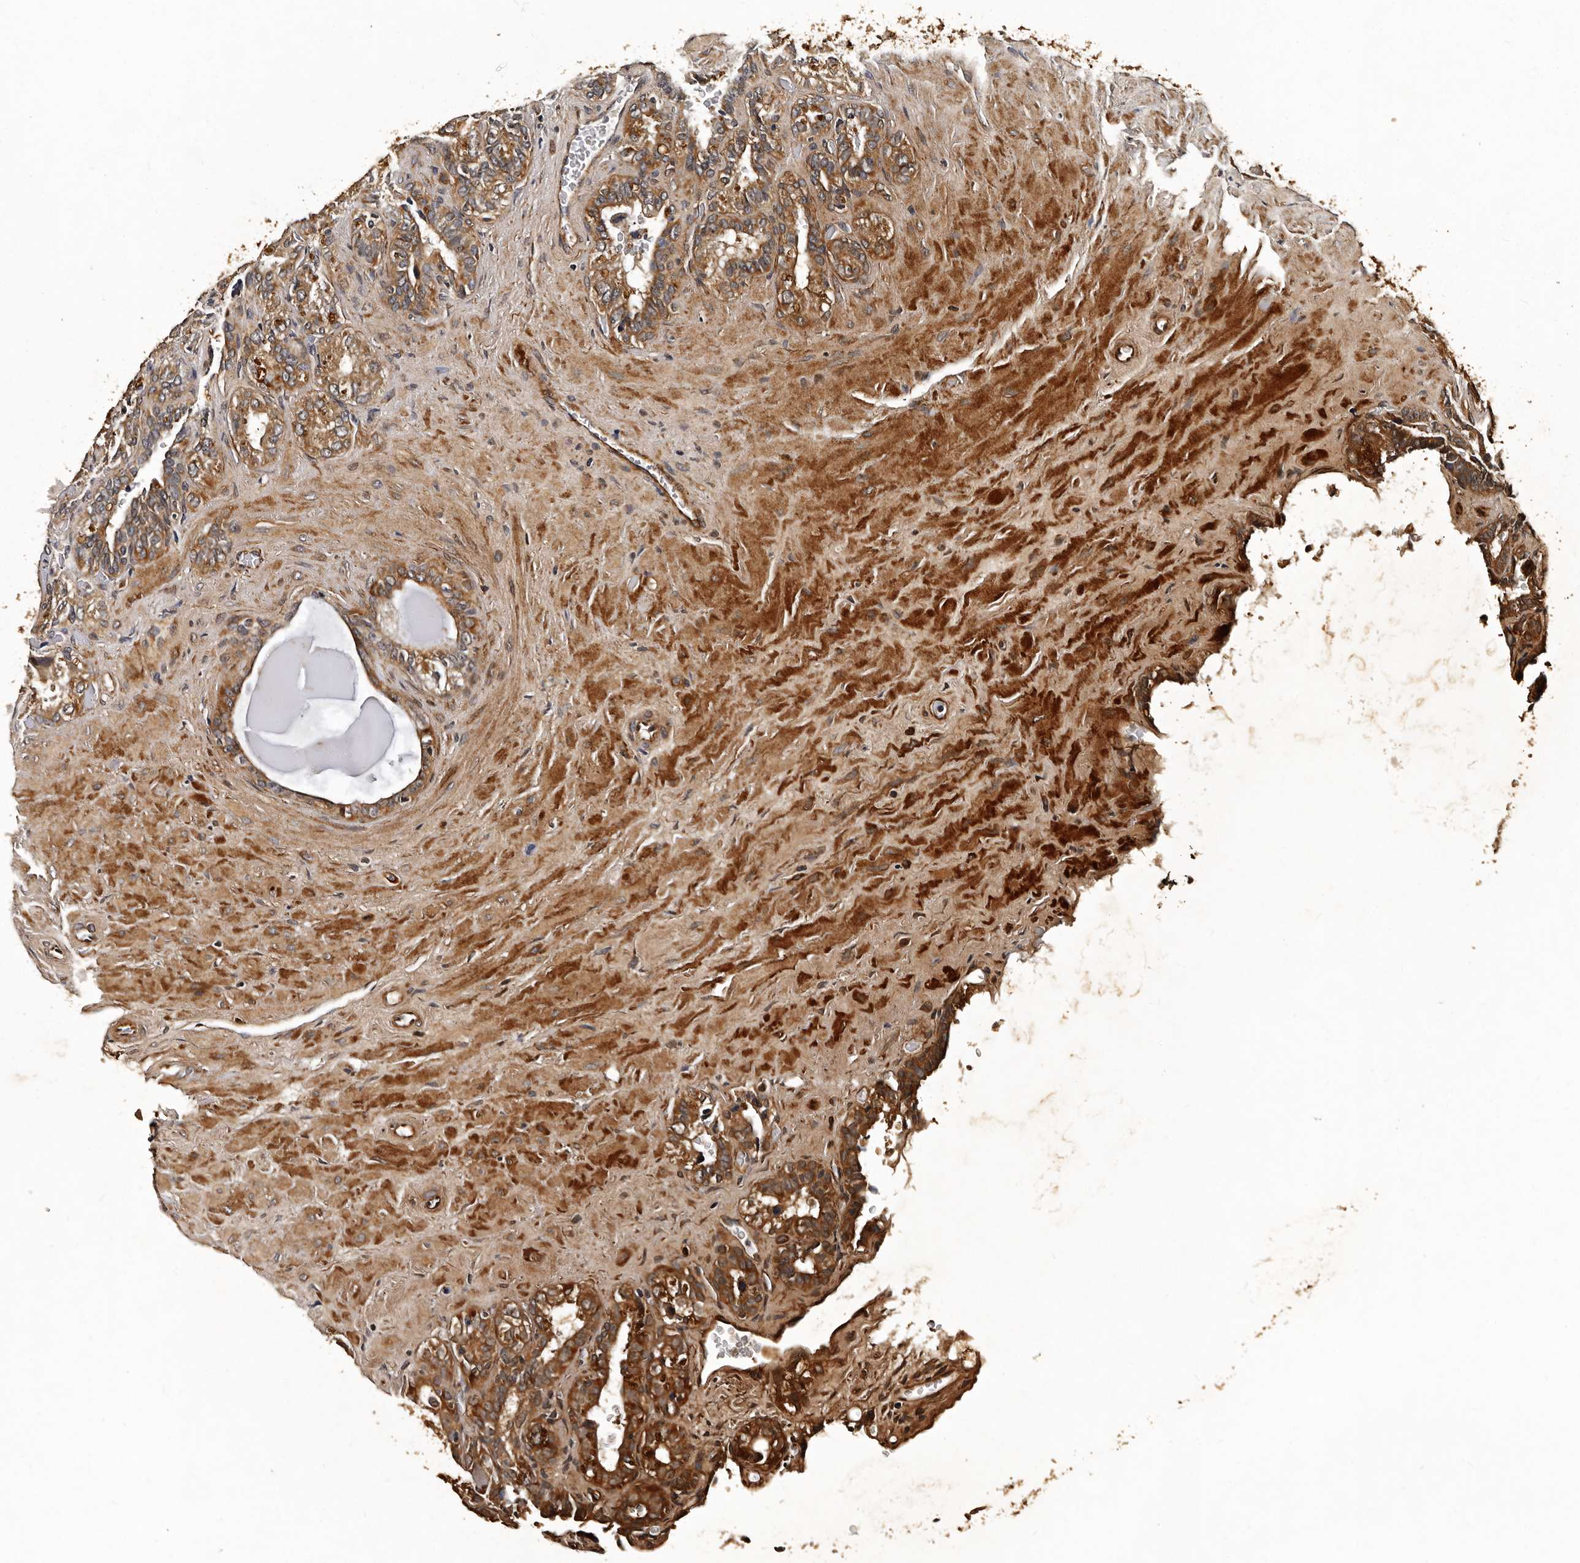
{"staining": {"intensity": "moderate", "quantity": ">75%", "location": "cytoplasmic/membranous,nuclear"}, "tissue": "seminal vesicle", "cell_type": "Glandular cells", "image_type": "normal", "snomed": [{"axis": "morphology", "description": "Normal tissue, NOS"}, {"axis": "topography", "description": "Prostate"}, {"axis": "topography", "description": "Seminal veicle"}], "caption": "Glandular cells demonstrate medium levels of moderate cytoplasmic/membranous,nuclear positivity in approximately >75% of cells in normal seminal vesicle.", "gene": "CPNE3", "patient": {"sex": "male", "age": 67}}